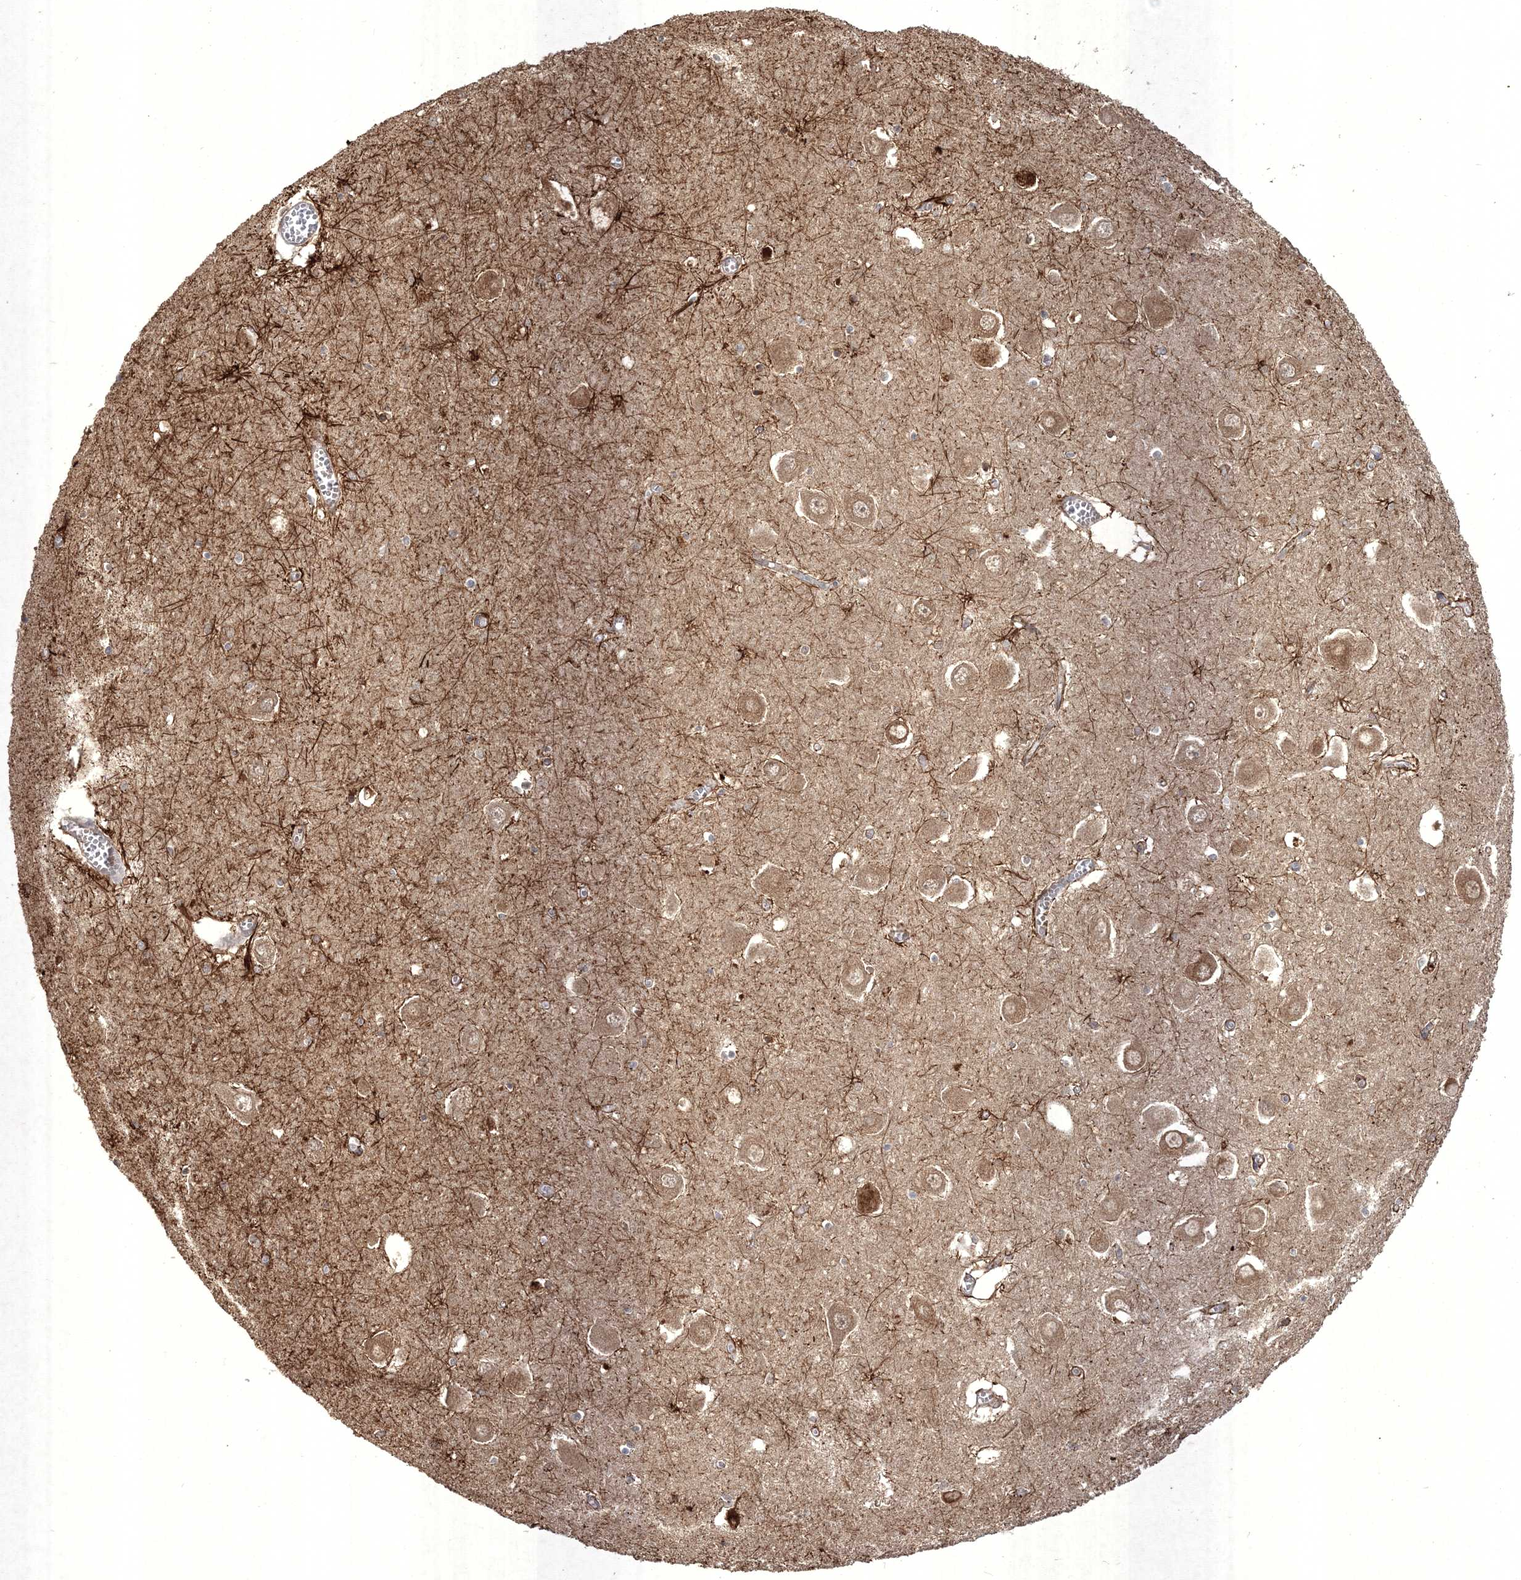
{"staining": {"intensity": "weak", "quantity": "<25%", "location": "cytoplasmic/membranous"}, "tissue": "hippocampus", "cell_type": "Glial cells", "image_type": "normal", "snomed": [{"axis": "morphology", "description": "Normal tissue, NOS"}, {"axis": "topography", "description": "Hippocampus"}], "caption": "DAB immunohistochemical staining of benign human hippocampus demonstrates no significant staining in glial cells. The staining is performed using DAB brown chromogen with nuclei counter-stained in using hematoxylin.", "gene": "SPRY1", "patient": {"sex": "male", "age": 70}}